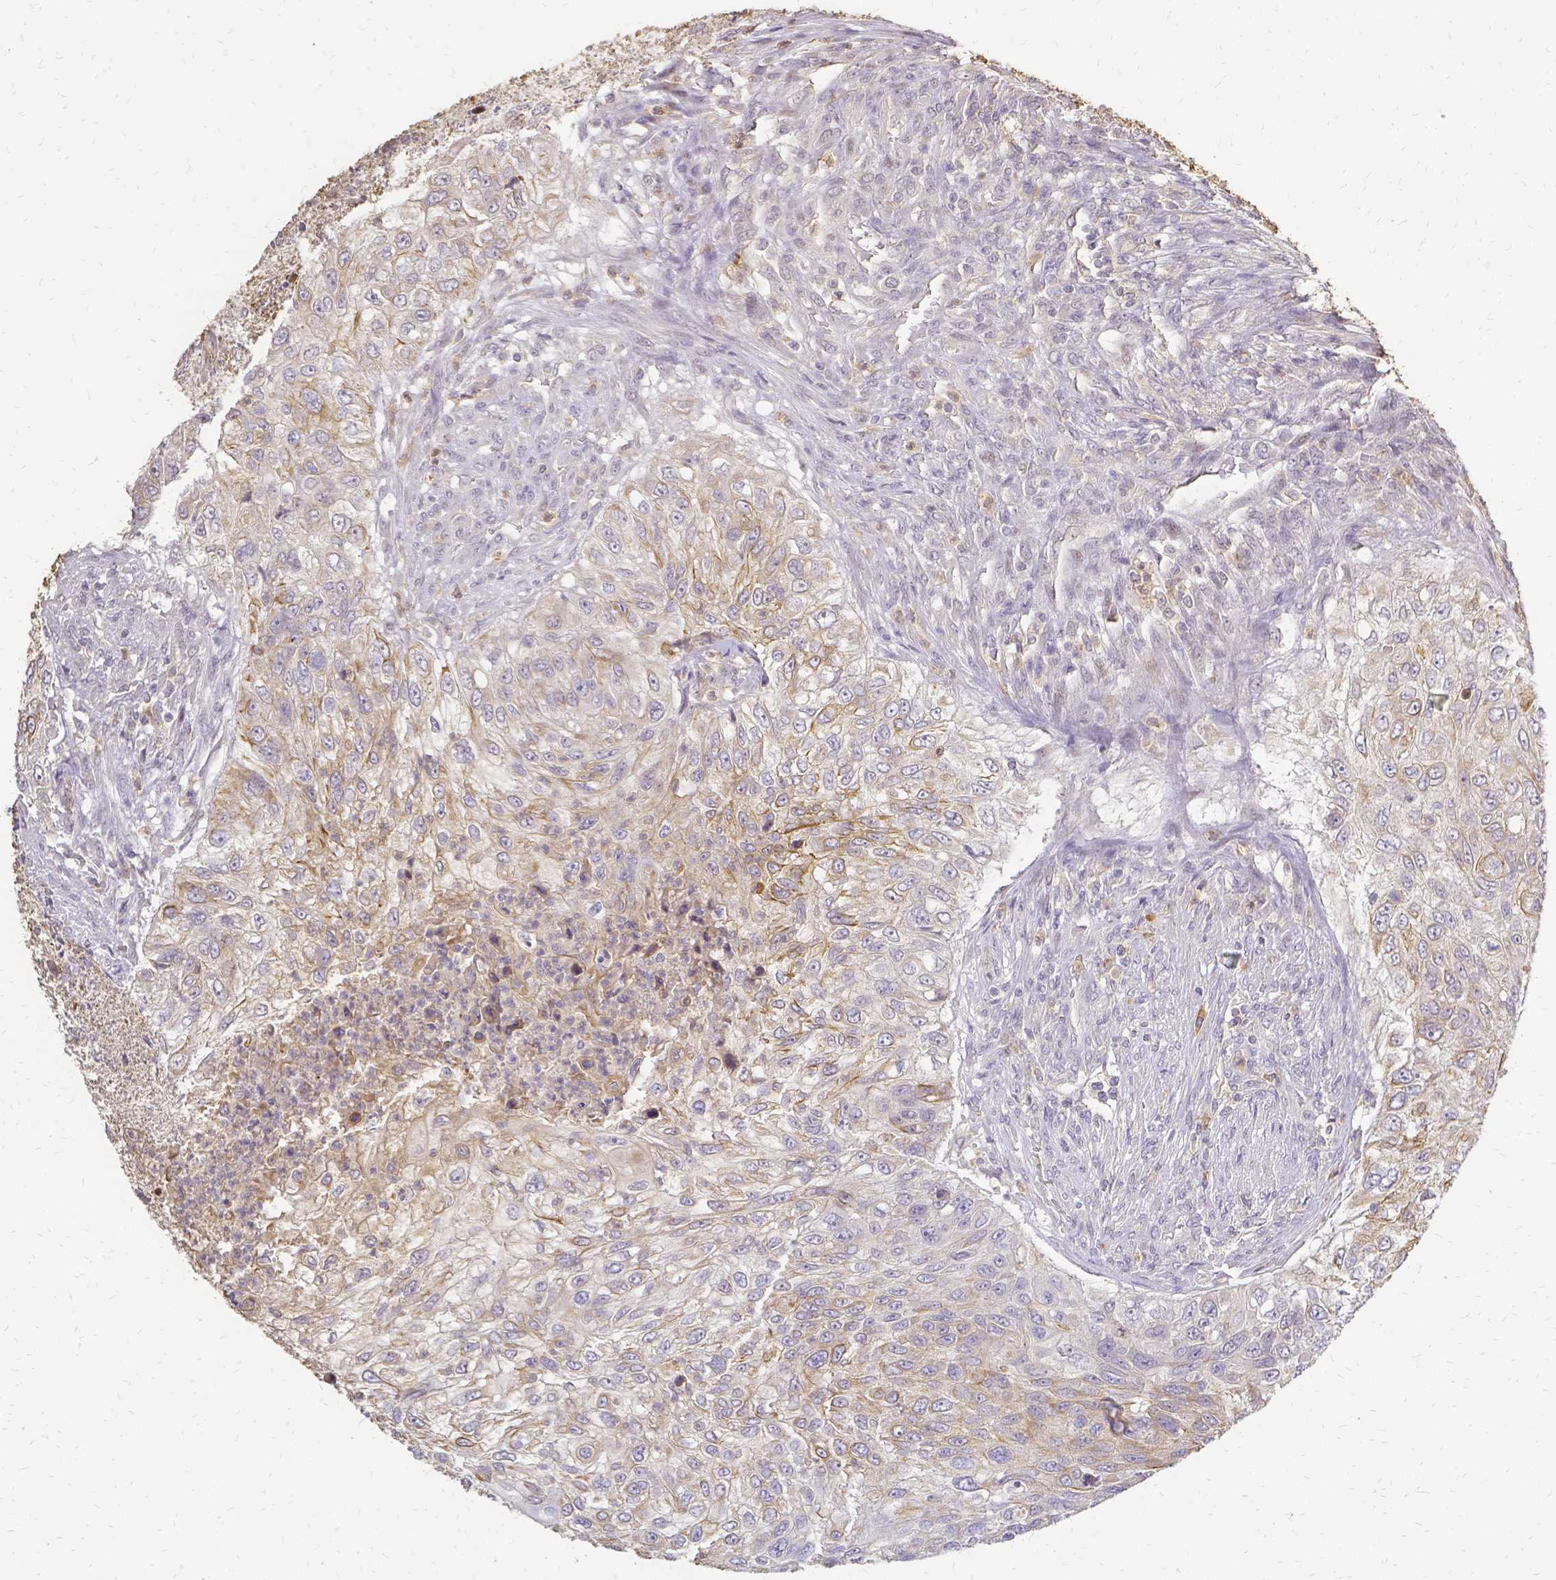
{"staining": {"intensity": "moderate", "quantity": "25%-75%", "location": "cytoplasmic/membranous"}, "tissue": "urothelial cancer", "cell_type": "Tumor cells", "image_type": "cancer", "snomed": [{"axis": "morphology", "description": "Urothelial carcinoma, High grade"}, {"axis": "topography", "description": "Urinary bladder"}], "caption": "Urothelial carcinoma (high-grade) stained with DAB (3,3'-diaminobenzidine) immunohistochemistry (IHC) shows medium levels of moderate cytoplasmic/membranous positivity in approximately 25%-75% of tumor cells. The staining was performed using DAB, with brown indicating positive protein expression. Nuclei are stained blue with hematoxylin.", "gene": "CIB1", "patient": {"sex": "female", "age": 60}}